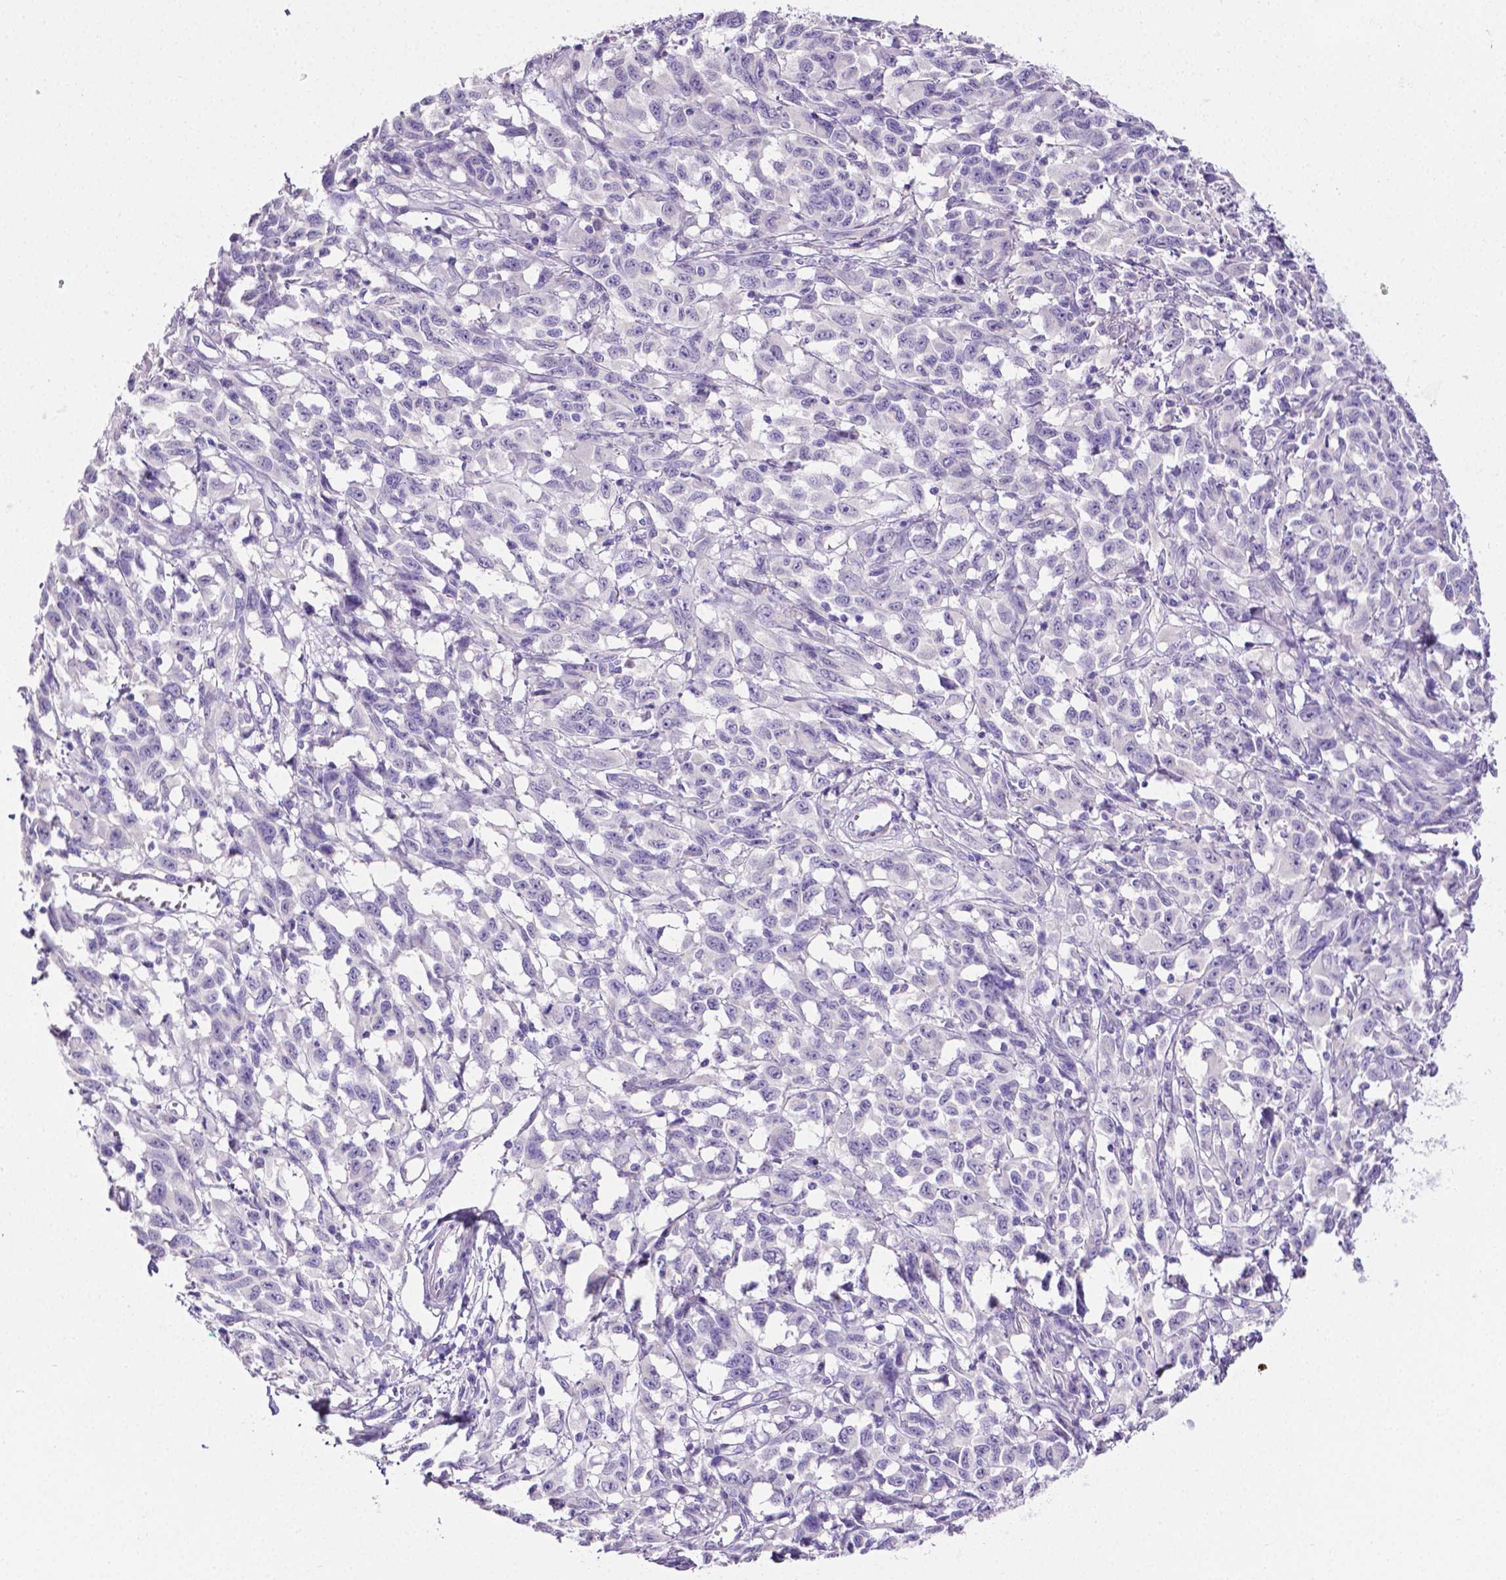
{"staining": {"intensity": "negative", "quantity": "none", "location": "none"}, "tissue": "melanoma", "cell_type": "Tumor cells", "image_type": "cancer", "snomed": [{"axis": "morphology", "description": "Malignant melanoma, NOS"}, {"axis": "topography", "description": "Vulva, labia, clitoris and Bartholin´s gland, NO"}], "caption": "A micrograph of melanoma stained for a protein exhibits no brown staining in tumor cells.", "gene": "MMP9", "patient": {"sex": "female", "age": 75}}